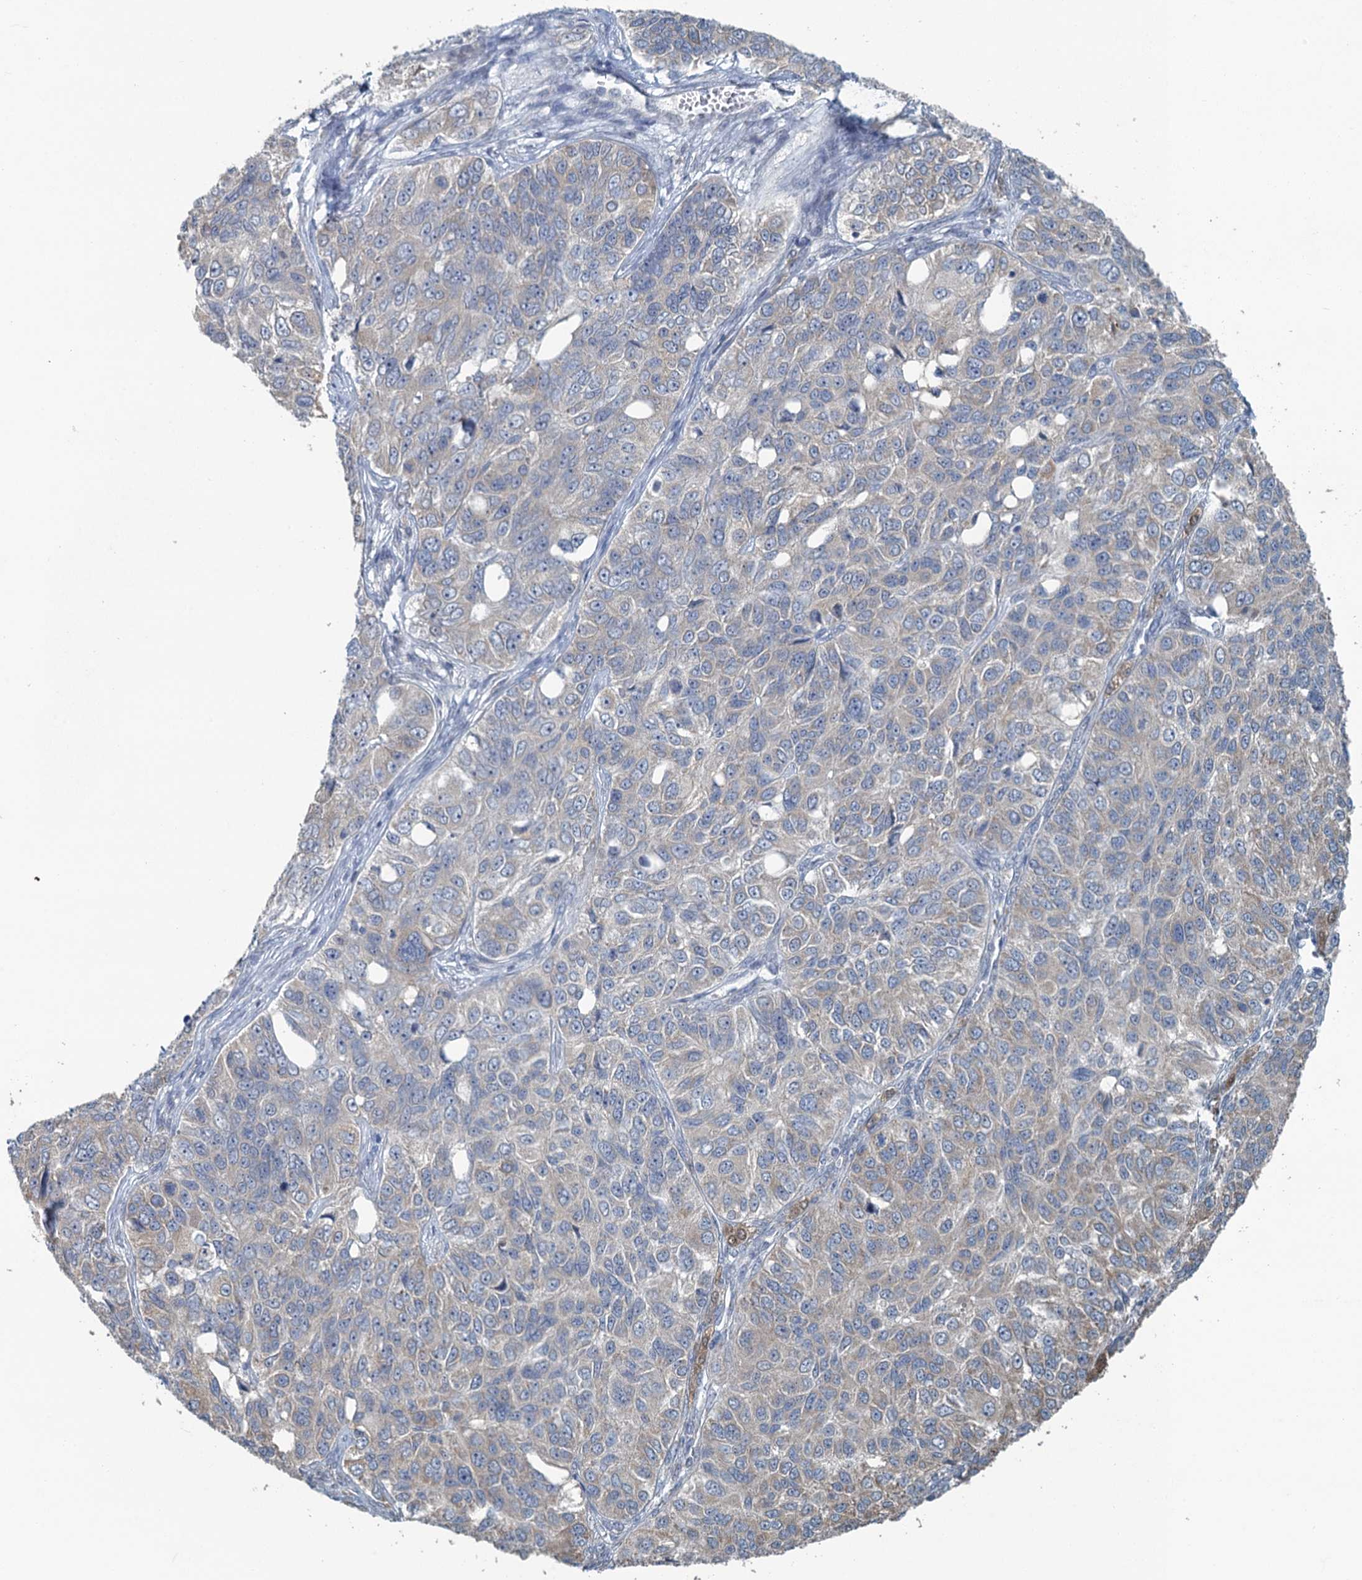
{"staining": {"intensity": "weak", "quantity": "<25%", "location": "cytoplasmic/membranous"}, "tissue": "ovarian cancer", "cell_type": "Tumor cells", "image_type": "cancer", "snomed": [{"axis": "morphology", "description": "Carcinoma, endometroid"}, {"axis": "topography", "description": "Ovary"}], "caption": "Photomicrograph shows no protein positivity in tumor cells of ovarian endometroid carcinoma tissue.", "gene": "TEX35", "patient": {"sex": "female", "age": 51}}